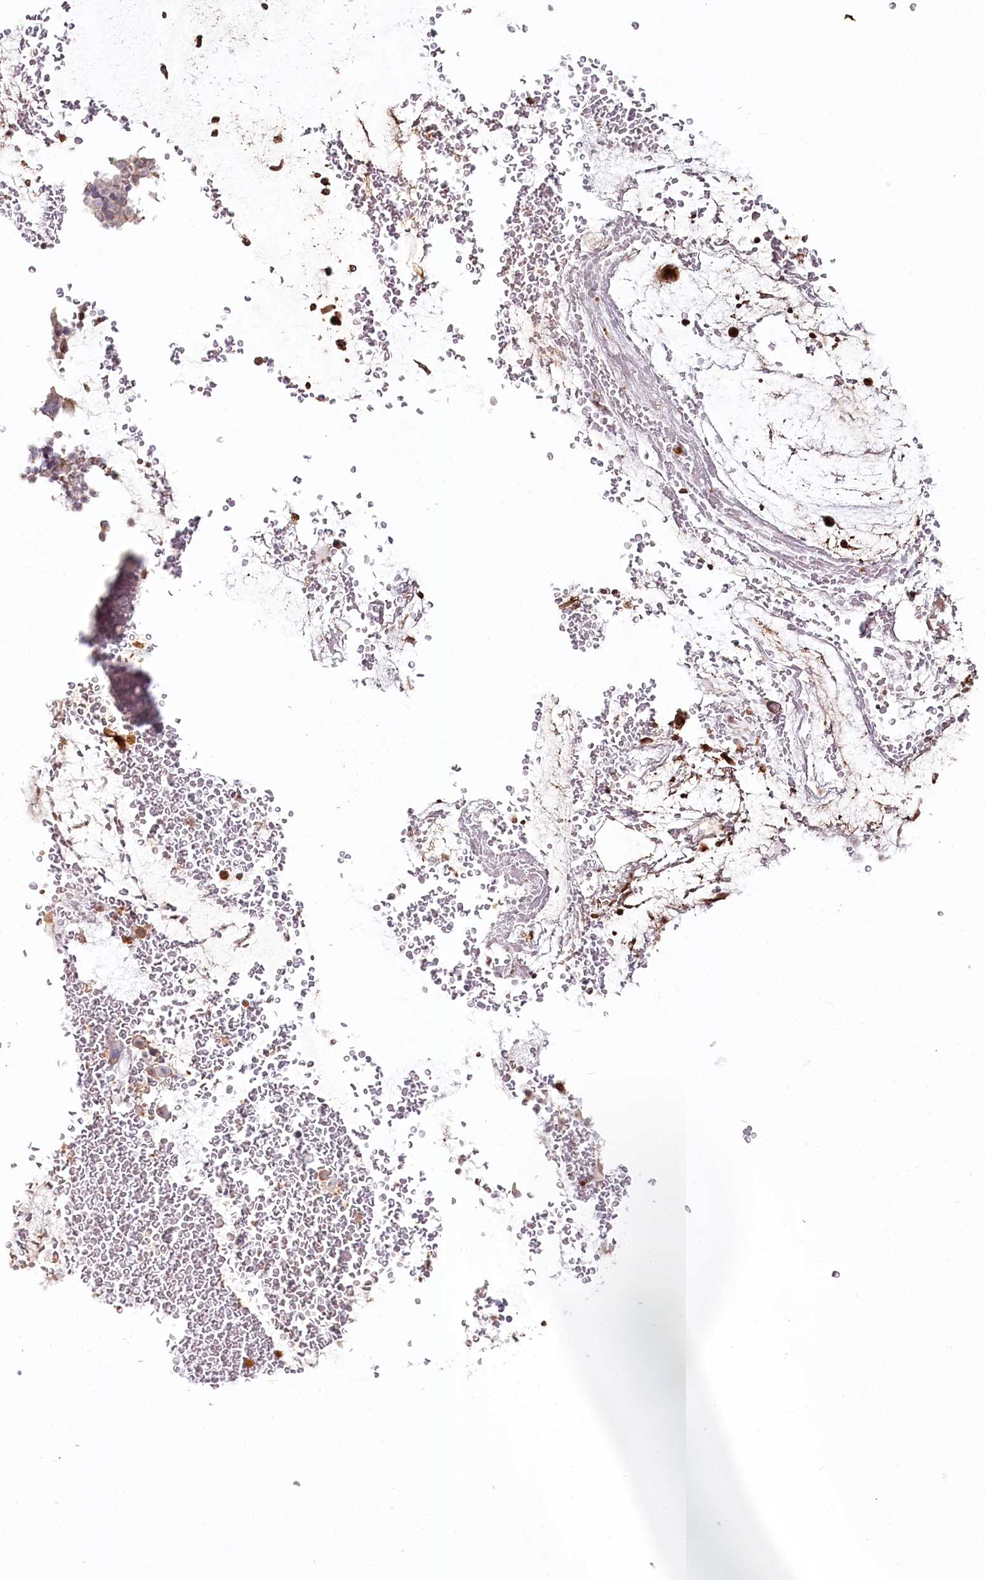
{"staining": {"intensity": "strong", "quantity": ">75%", "location": "cytoplasmic/membranous"}, "tissue": "bronchus", "cell_type": "Respiratory epithelial cells", "image_type": "normal", "snomed": [{"axis": "morphology", "description": "Normal tissue, NOS"}, {"axis": "morphology", "description": "Squamous cell carcinoma, NOS"}, {"axis": "topography", "description": "Lymph node"}, {"axis": "topography", "description": "Bronchus"}, {"axis": "topography", "description": "Lung"}], "caption": "There is high levels of strong cytoplasmic/membranous staining in respiratory epithelial cells of normal bronchus, as demonstrated by immunohistochemical staining (brown color).", "gene": "OTUD4", "patient": {"sex": "male", "age": 66}}